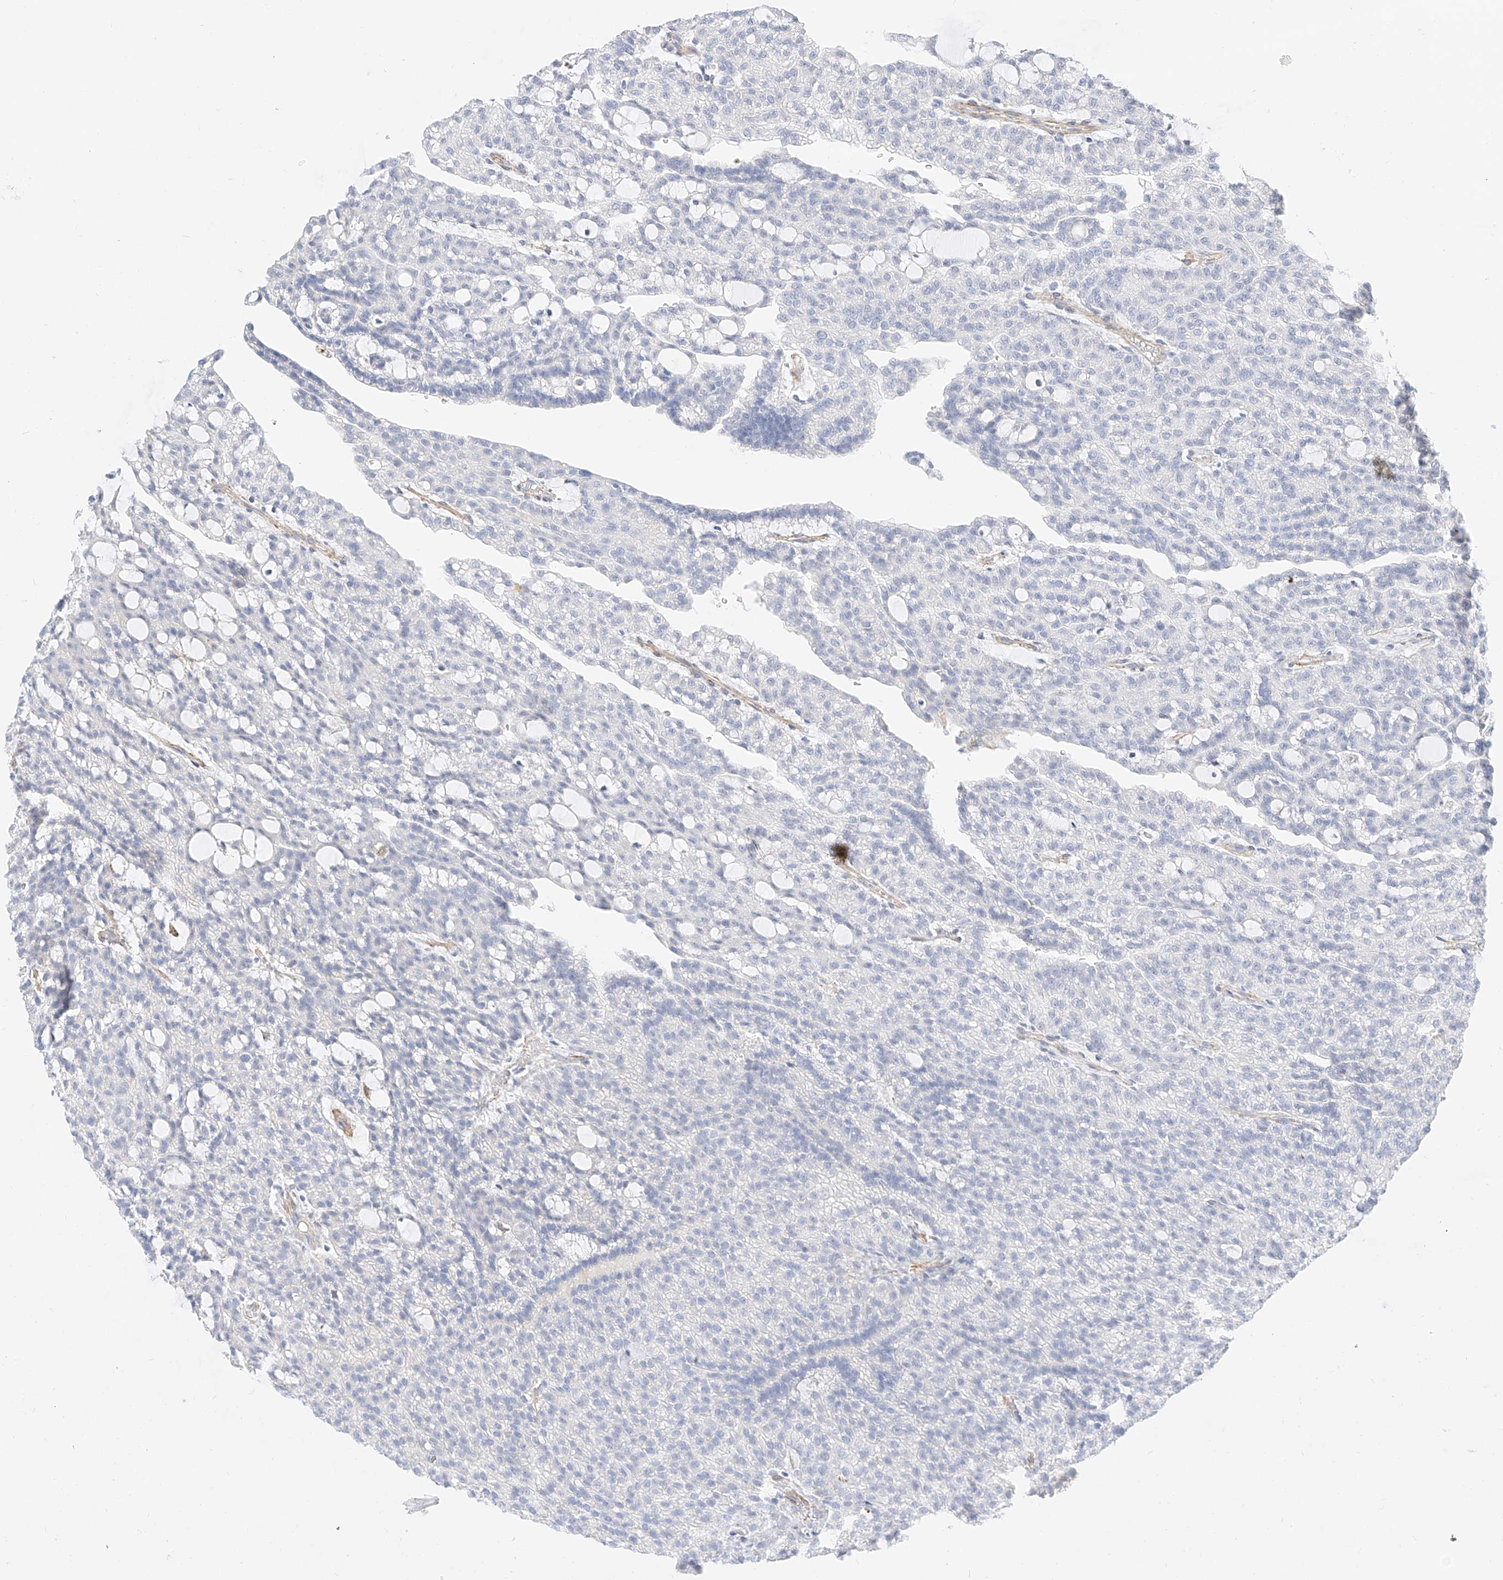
{"staining": {"intensity": "negative", "quantity": "none", "location": "none"}, "tissue": "renal cancer", "cell_type": "Tumor cells", "image_type": "cancer", "snomed": [{"axis": "morphology", "description": "Adenocarcinoma, NOS"}, {"axis": "topography", "description": "Kidney"}], "caption": "Immunohistochemistry (IHC) image of adenocarcinoma (renal) stained for a protein (brown), which exhibits no staining in tumor cells.", "gene": "CDCP2", "patient": {"sex": "male", "age": 63}}